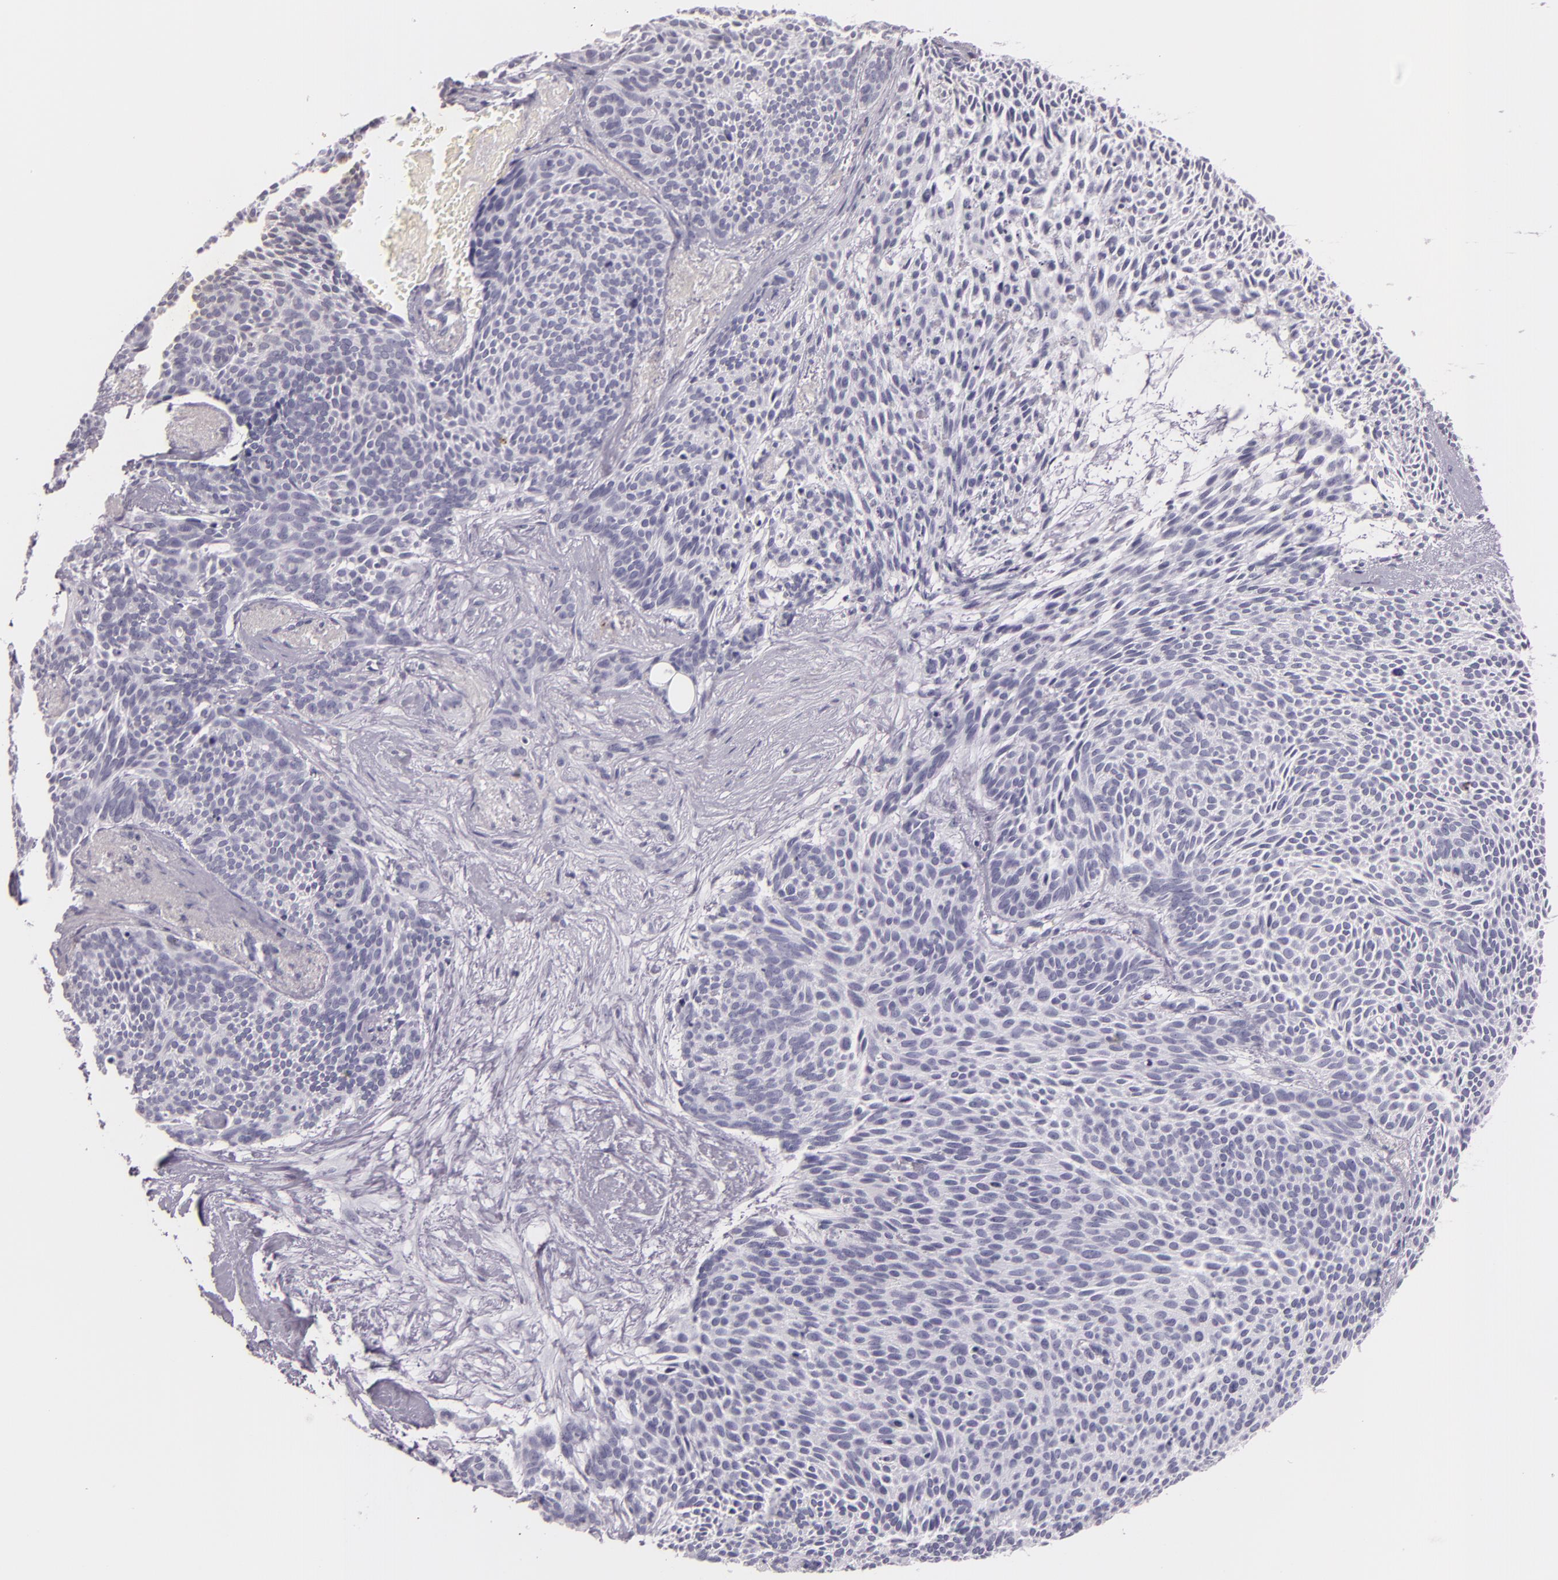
{"staining": {"intensity": "negative", "quantity": "none", "location": "none"}, "tissue": "skin cancer", "cell_type": "Tumor cells", "image_type": "cancer", "snomed": [{"axis": "morphology", "description": "Basal cell carcinoma"}, {"axis": "topography", "description": "Skin"}], "caption": "An IHC image of skin cancer (basal cell carcinoma) is shown. There is no staining in tumor cells of skin cancer (basal cell carcinoma).", "gene": "DLG4", "patient": {"sex": "male", "age": 84}}